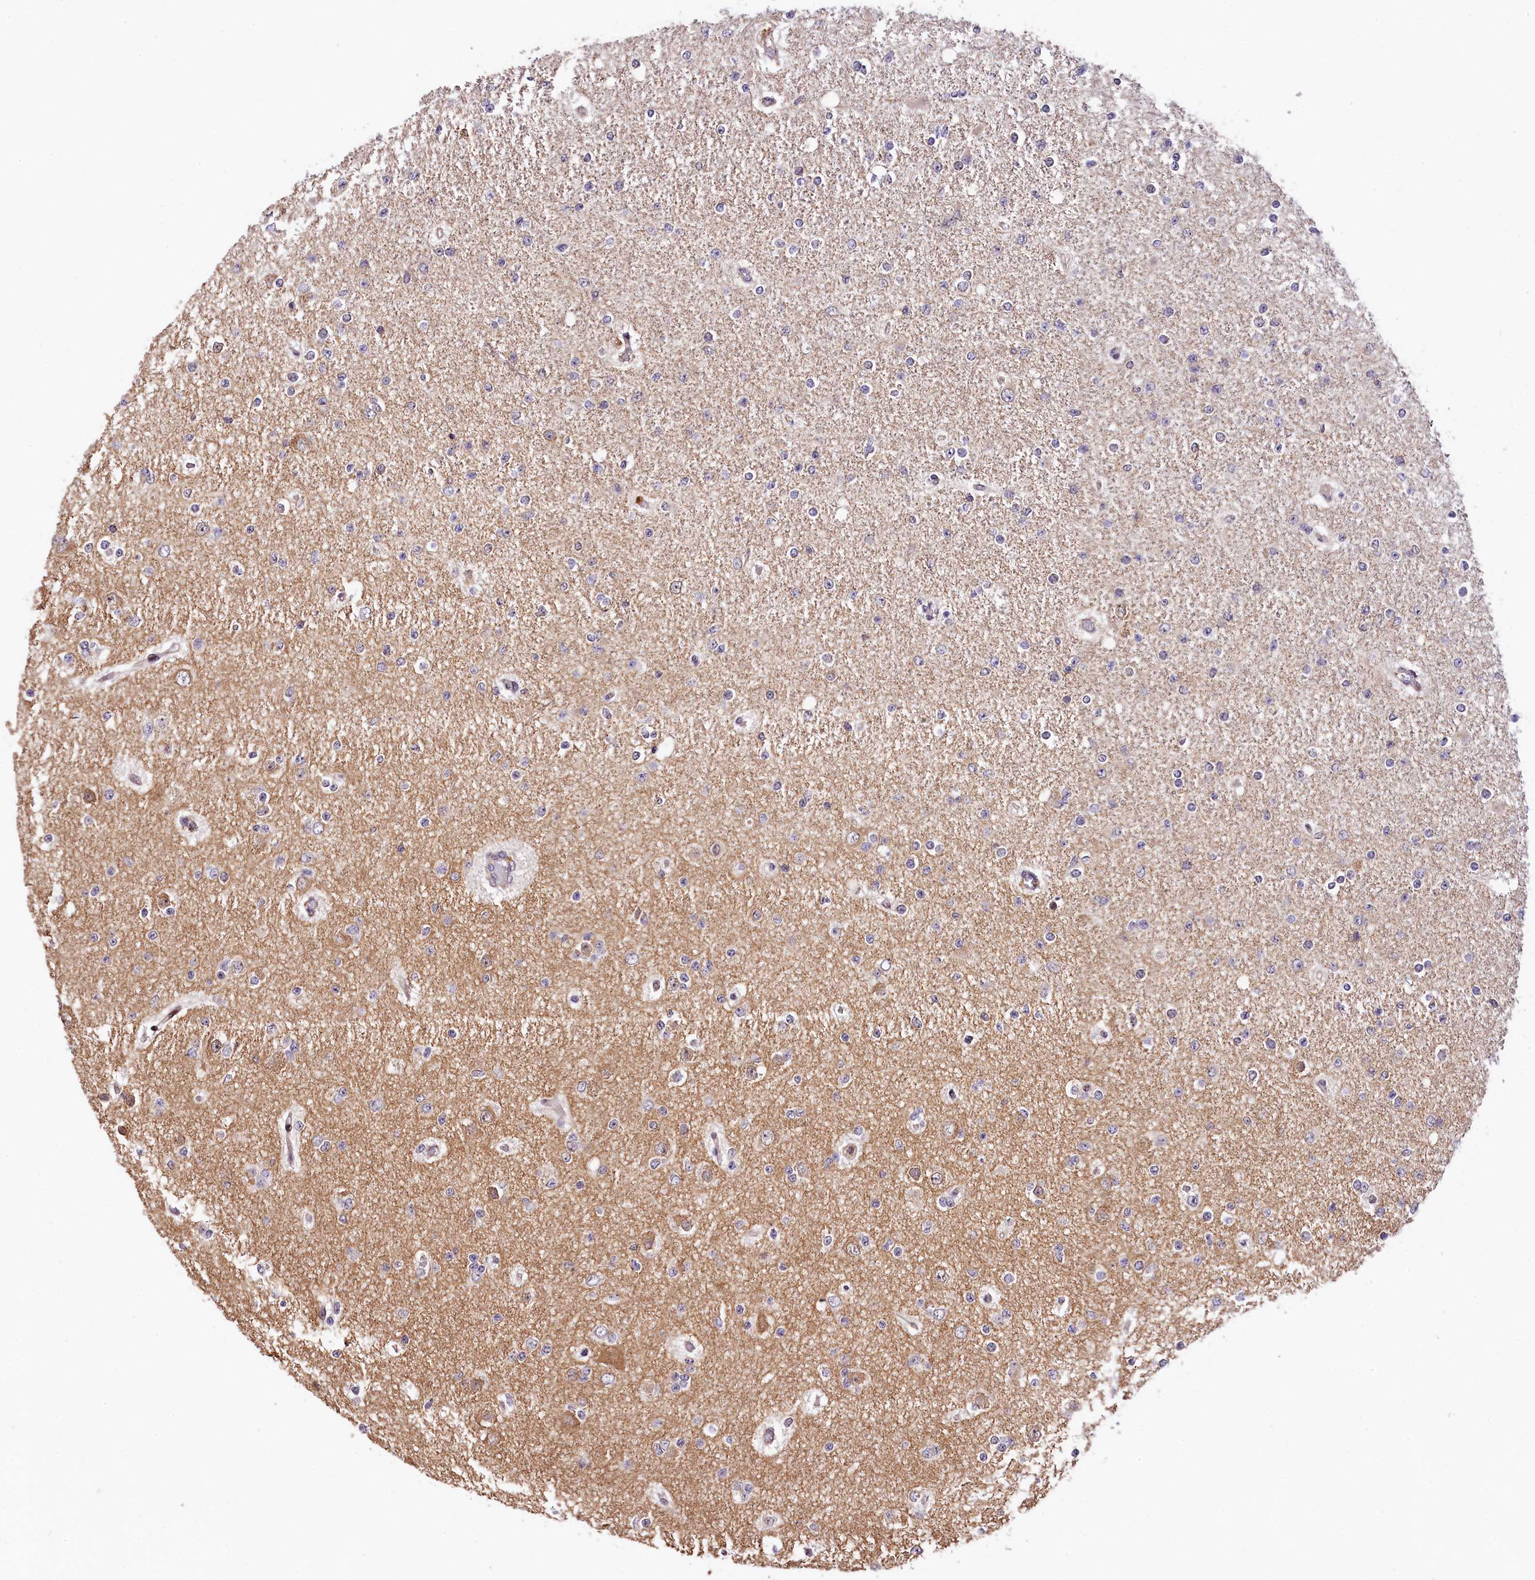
{"staining": {"intensity": "negative", "quantity": "none", "location": "none"}, "tissue": "glioma", "cell_type": "Tumor cells", "image_type": "cancer", "snomed": [{"axis": "morphology", "description": "Glioma, malignant, Low grade"}, {"axis": "topography", "description": "Brain"}], "caption": "DAB immunohistochemical staining of human glioma displays no significant expression in tumor cells.", "gene": "CHORDC1", "patient": {"sex": "female", "age": 22}}